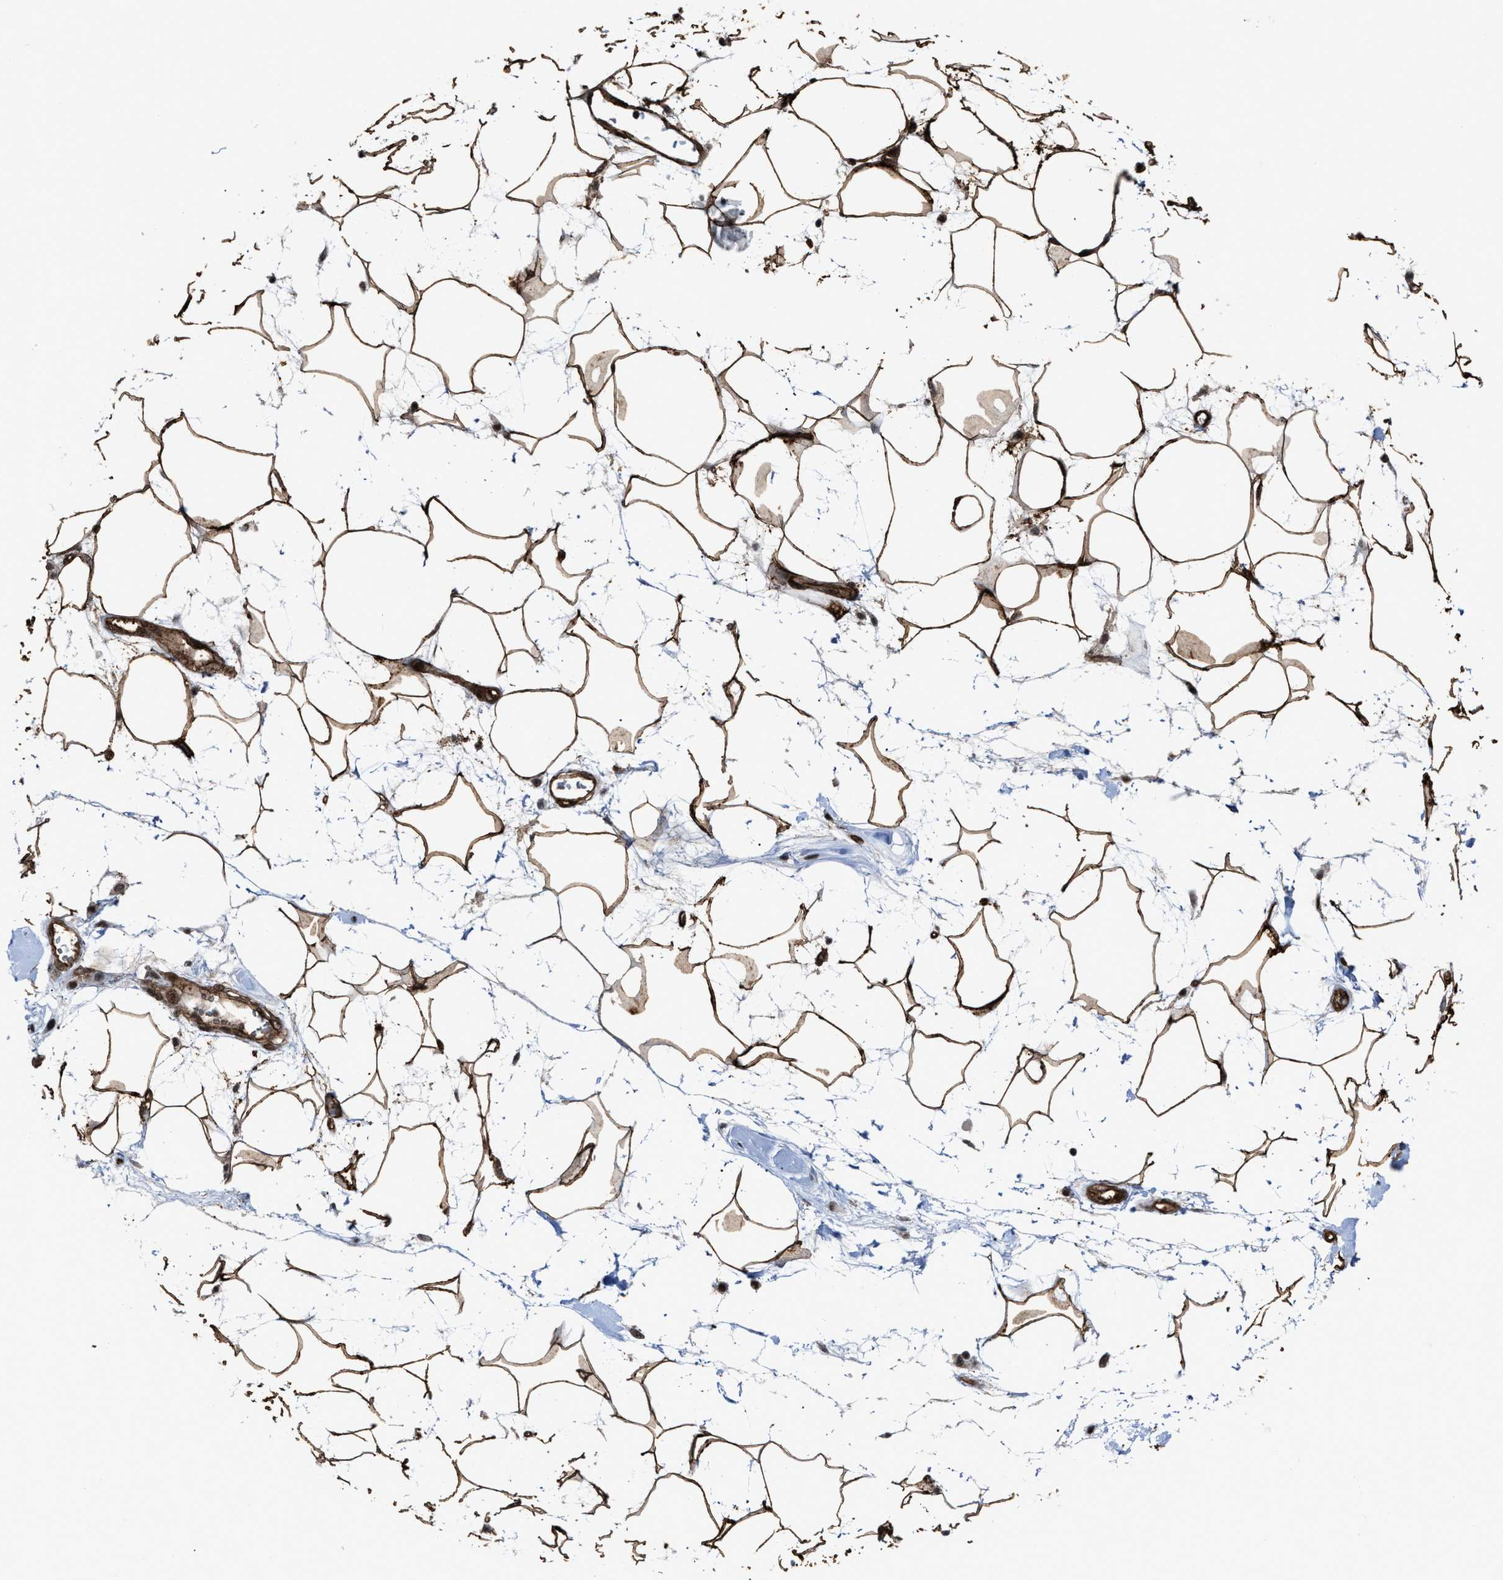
{"staining": {"intensity": "strong", "quantity": ">75%", "location": "cytoplasmic/membranous"}, "tissue": "adipose tissue", "cell_type": "Adipocytes", "image_type": "normal", "snomed": [{"axis": "morphology", "description": "Normal tissue, NOS"}, {"axis": "morphology", "description": "Adenocarcinoma, NOS"}, {"axis": "topography", "description": "Duodenum"}, {"axis": "topography", "description": "Peripheral nerve tissue"}], "caption": "A brown stain shows strong cytoplasmic/membranous positivity of a protein in adipocytes of normal human adipose tissue.", "gene": "DDX5", "patient": {"sex": "female", "age": 60}}